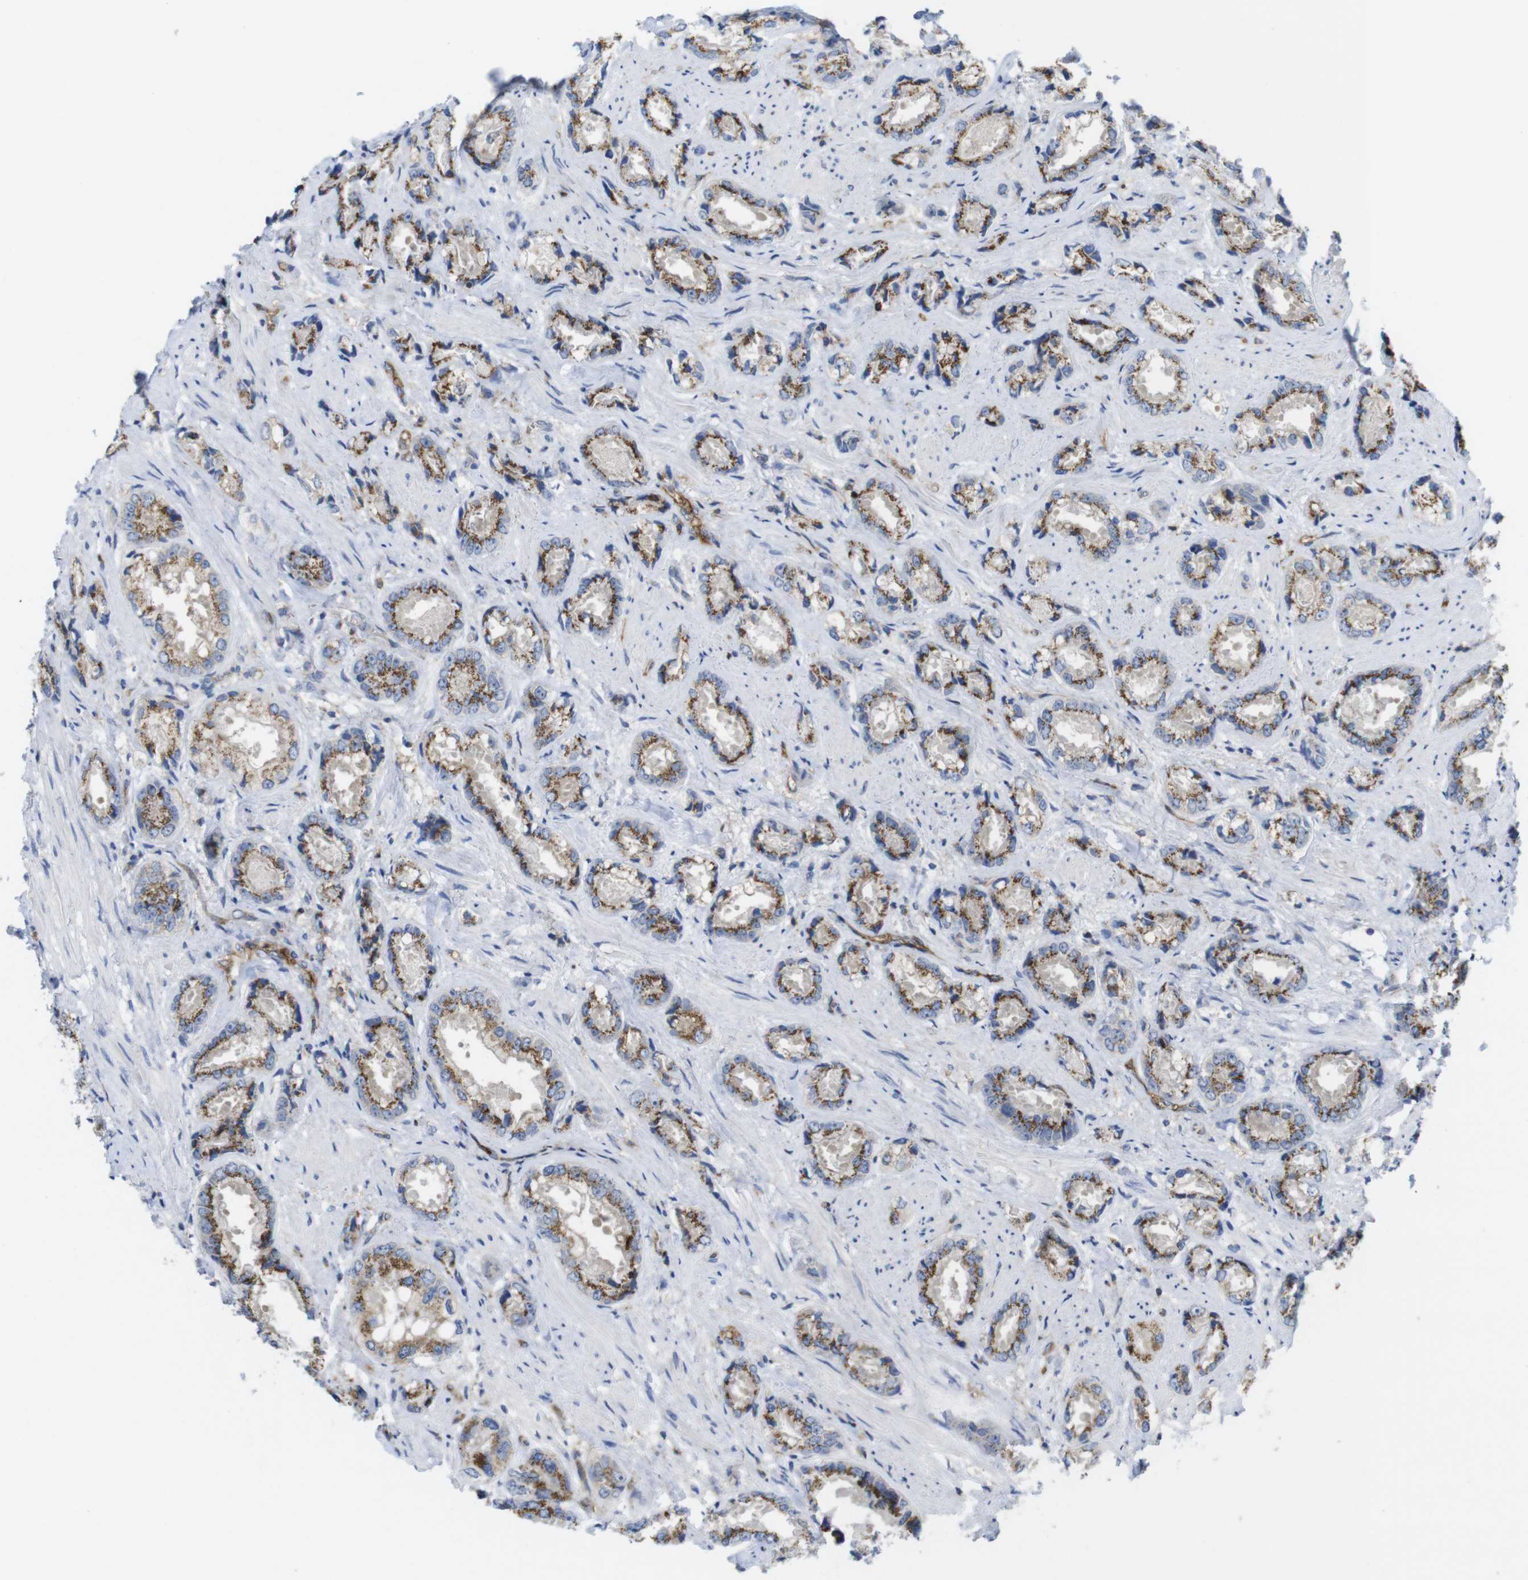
{"staining": {"intensity": "weak", "quantity": ">75%", "location": "cytoplasmic/membranous"}, "tissue": "prostate cancer", "cell_type": "Tumor cells", "image_type": "cancer", "snomed": [{"axis": "morphology", "description": "Adenocarcinoma, High grade"}, {"axis": "topography", "description": "Prostate"}], "caption": "Prostate cancer tissue displays weak cytoplasmic/membranous staining in about >75% of tumor cells, visualized by immunohistochemistry.", "gene": "CCR6", "patient": {"sex": "male", "age": 61}}